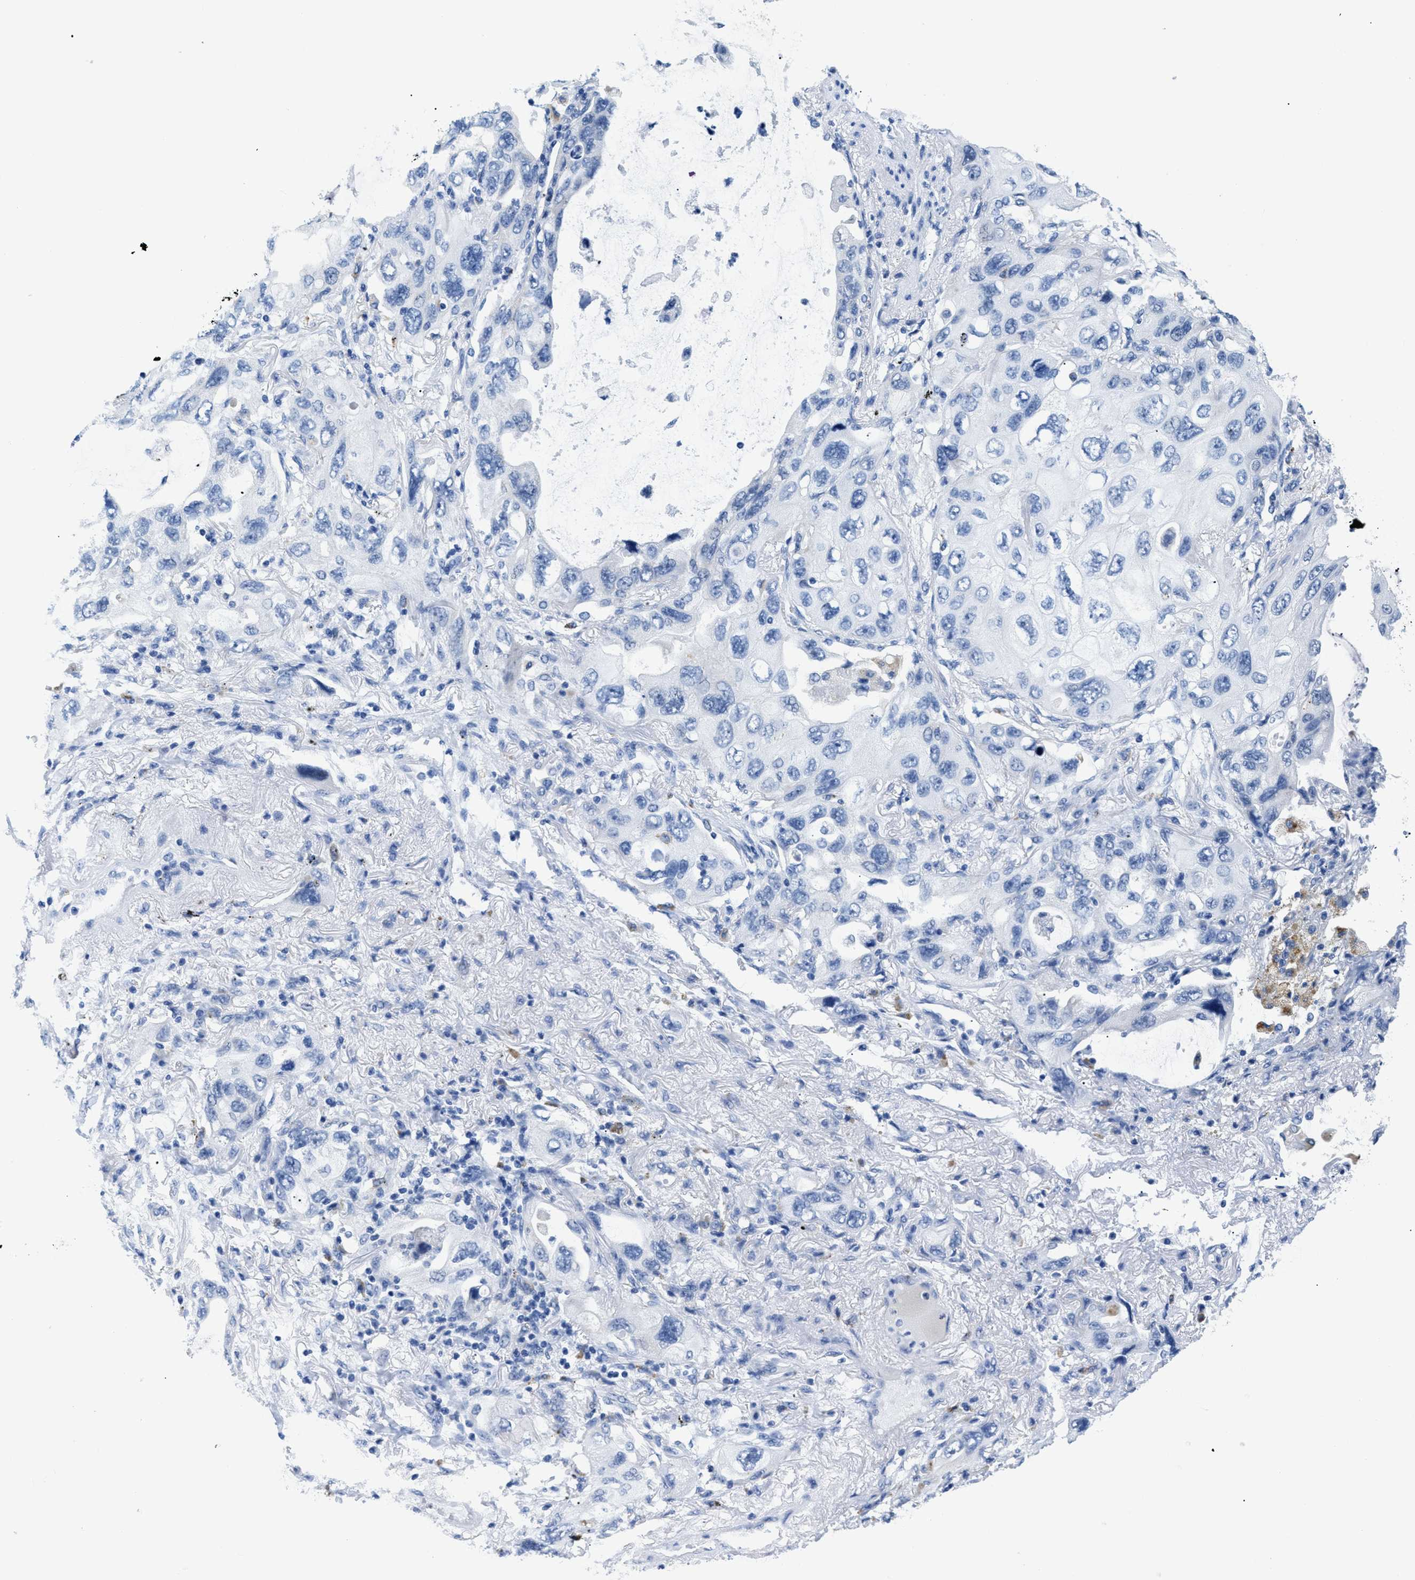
{"staining": {"intensity": "negative", "quantity": "none", "location": "none"}, "tissue": "lung cancer", "cell_type": "Tumor cells", "image_type": "cancer", "snomed": [{"axis": "morphology", "description": "Squamous cell carcinoma, NOS"}, {"axis": "topography", "description": "Lung"}], "caption": "Histopathology image shows no protein positivity in tumor cells of lung cancer tissue.", "gene": "APOBEC2", "patient": {"sex": "female", "age": 73}}